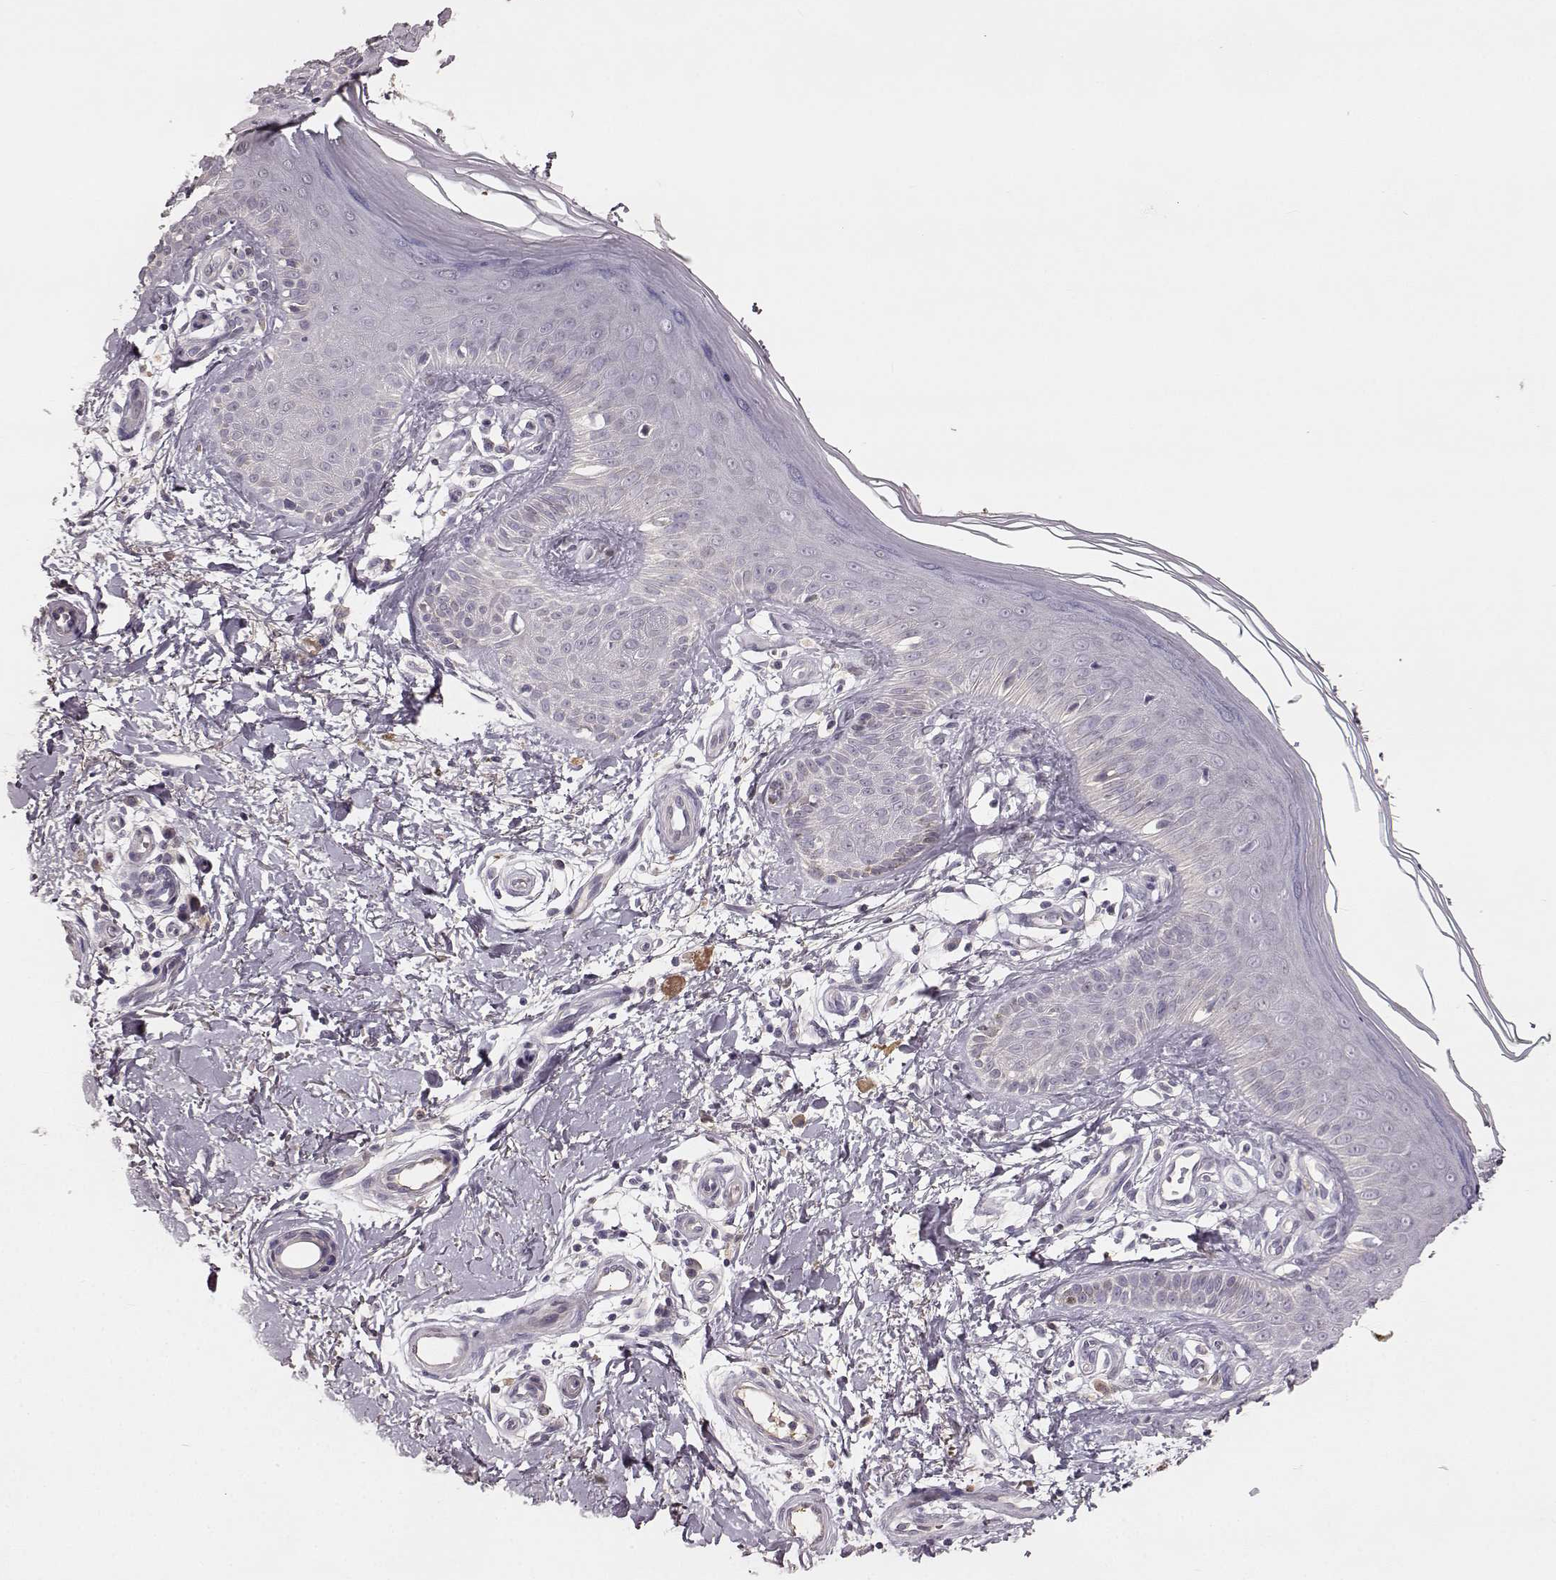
{"staining": {"intensity": "negative", "quantity": "none", "location": "none"}, "tissue": "skin", "cell_type": "Fibroblasts", "image_type": "normal", "snomed": [{"axis": "morphology", "description": "Normal tissue, NOS"}, {"axis": "morphology", "description": "Inflammation, NOS"}, {"axis": "morphology", "description": "Fibrosis, NOS"}, {"axis": "topography", "description": "Skin"}], "caption": "The micrograph exhibits no staining of fibroblasts in benign skin. The staining is performed using DAB brown chromogen with nuclei counter-stained in using hematoxylin.", "gene": "YJEFN3", "patient": {"sex": "male", "age": 71}}